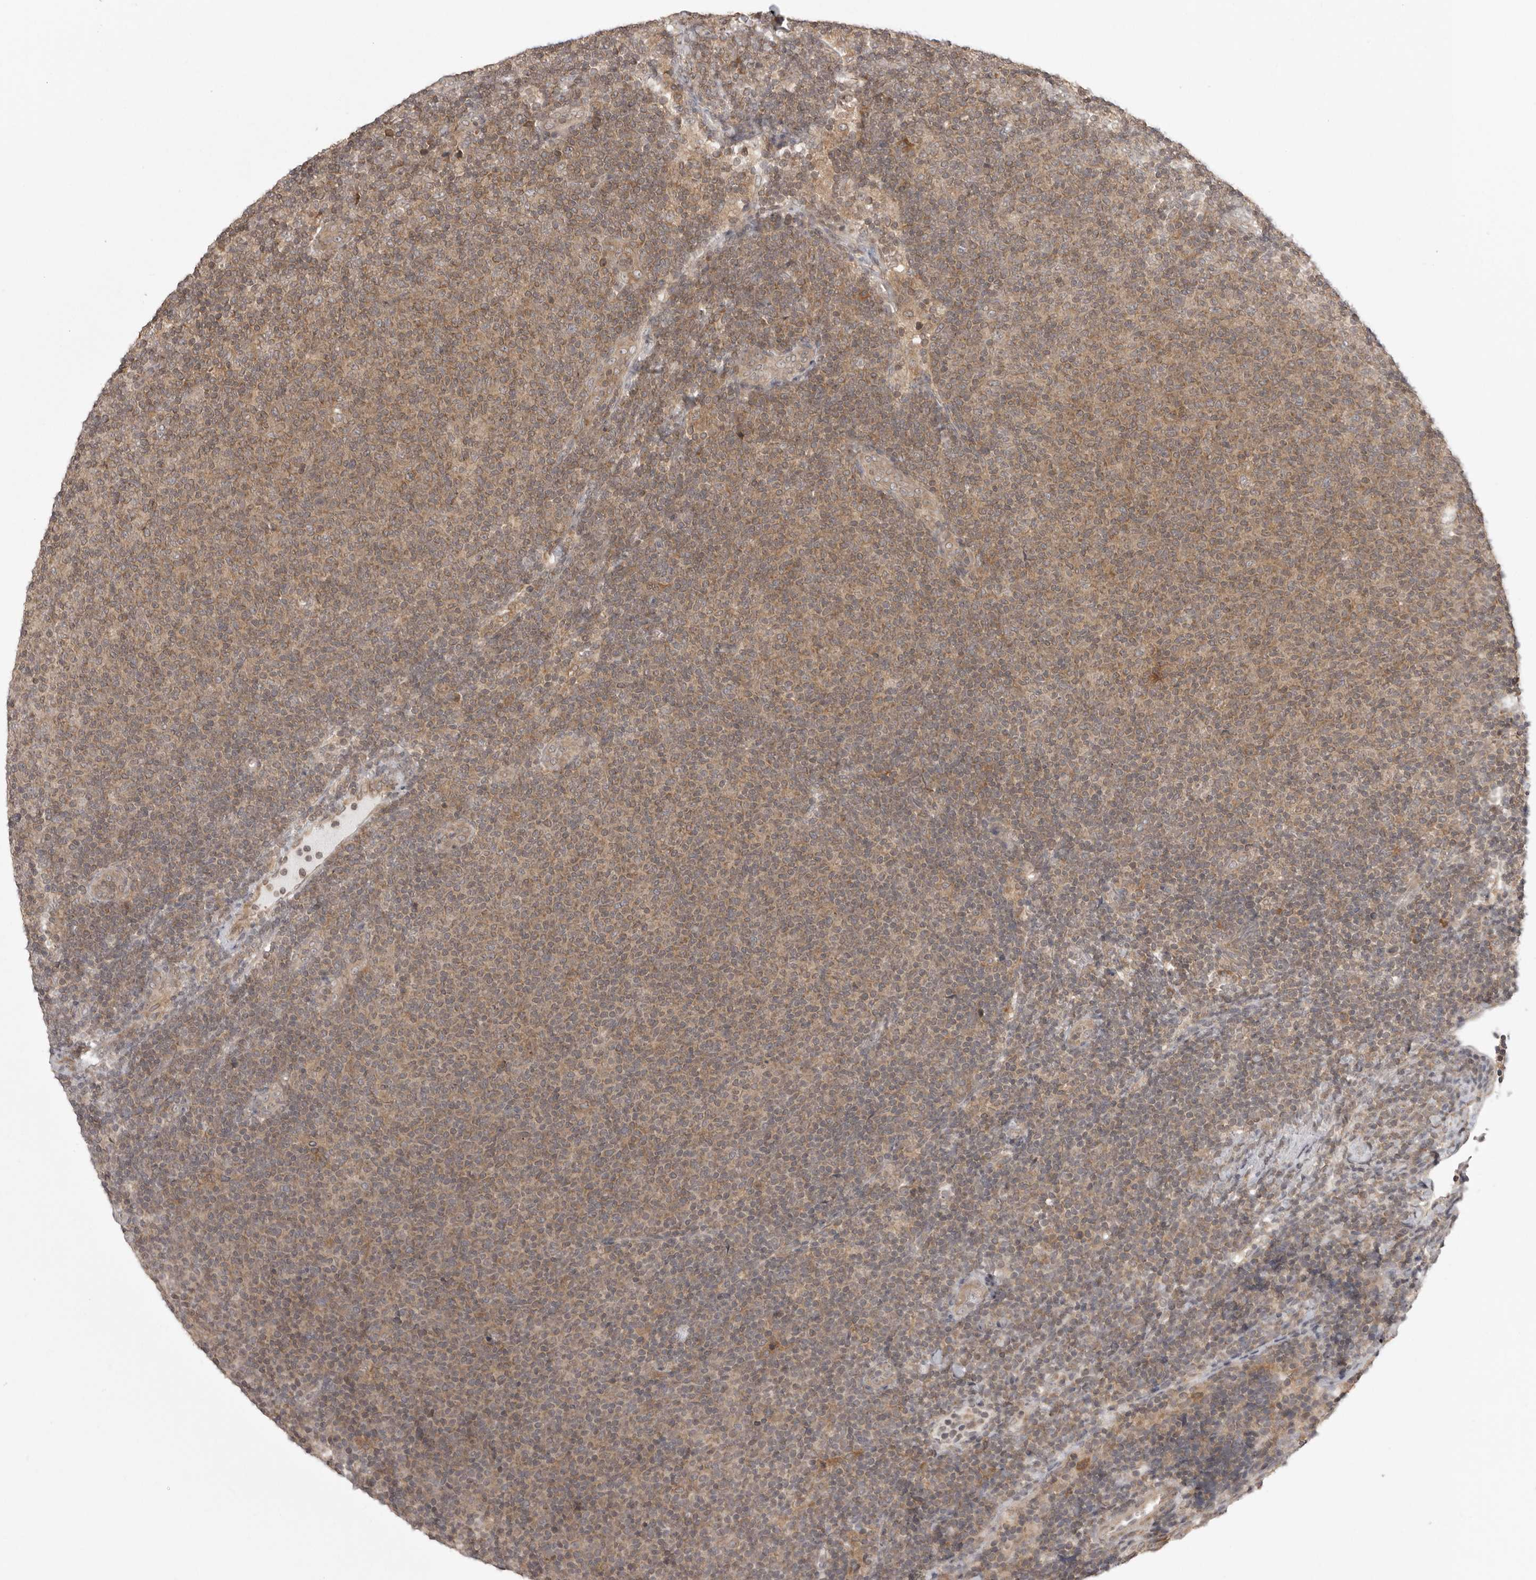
{"staining": {"intensity": "weak", "quantity": ">75%", "location": "cytoplasmic/membranous"}, "tissue": "lymphoma", "cell_type": "Tumor cells", "image_type": "cancer", "snomed": [{"axis": "morphology", "description": "Malignant lymphoma, non-Hodgkin's type, Low grade"}, {"axis": "topography", "description": "Lymph node"}], "caption": "Immunohistochemistry of lymphoma shows low levels of weak cytoplasmic/membranous staining in approximately >75% of tumor cells.", "gene": "PRRC2A", "patient": {"sex": "male", "age": 66}}